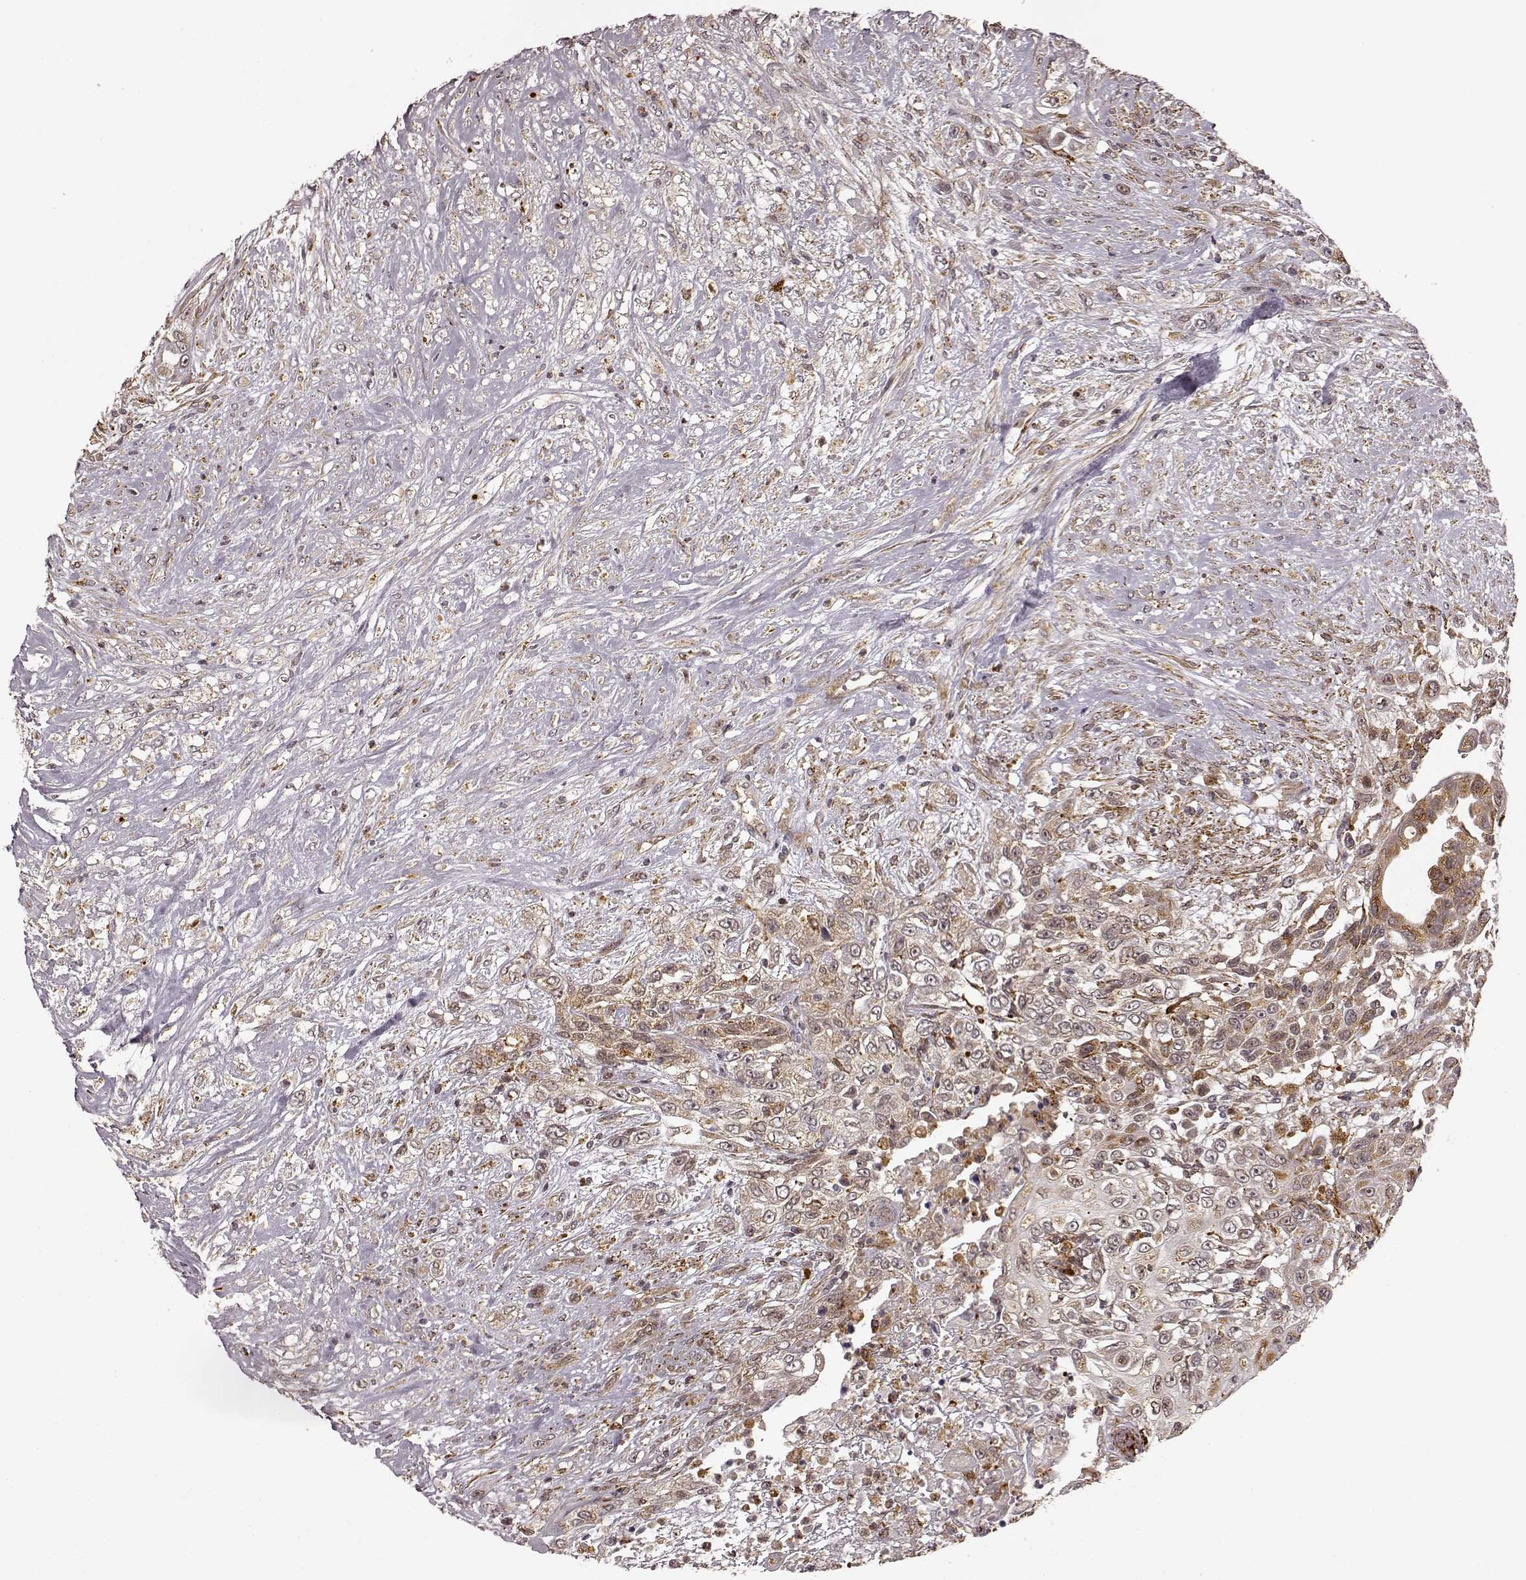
{"staining": {"intensity": "moderate", "quantity": ">75%", "location": "cytoplasmic/membranous"}, "tissue": "urothelial cancer", "cell_type": "Tumor cells", "image_type": "cancer", "snomed": [{"axis": "morphology", "description": "Urothelial carcinoma, High grade"}, {"axis": "topography", "description": "Urinary bladder"}], "caption": "Immunohistochemical staining of urothelial carcinoma (high-grade) exhibits medium levels of moderate cytoplasmic/membranous protein staining in about >75% of tumor cells.", "gene": "SLC12A9", "patient": {"sex": "female", "age": 56}}